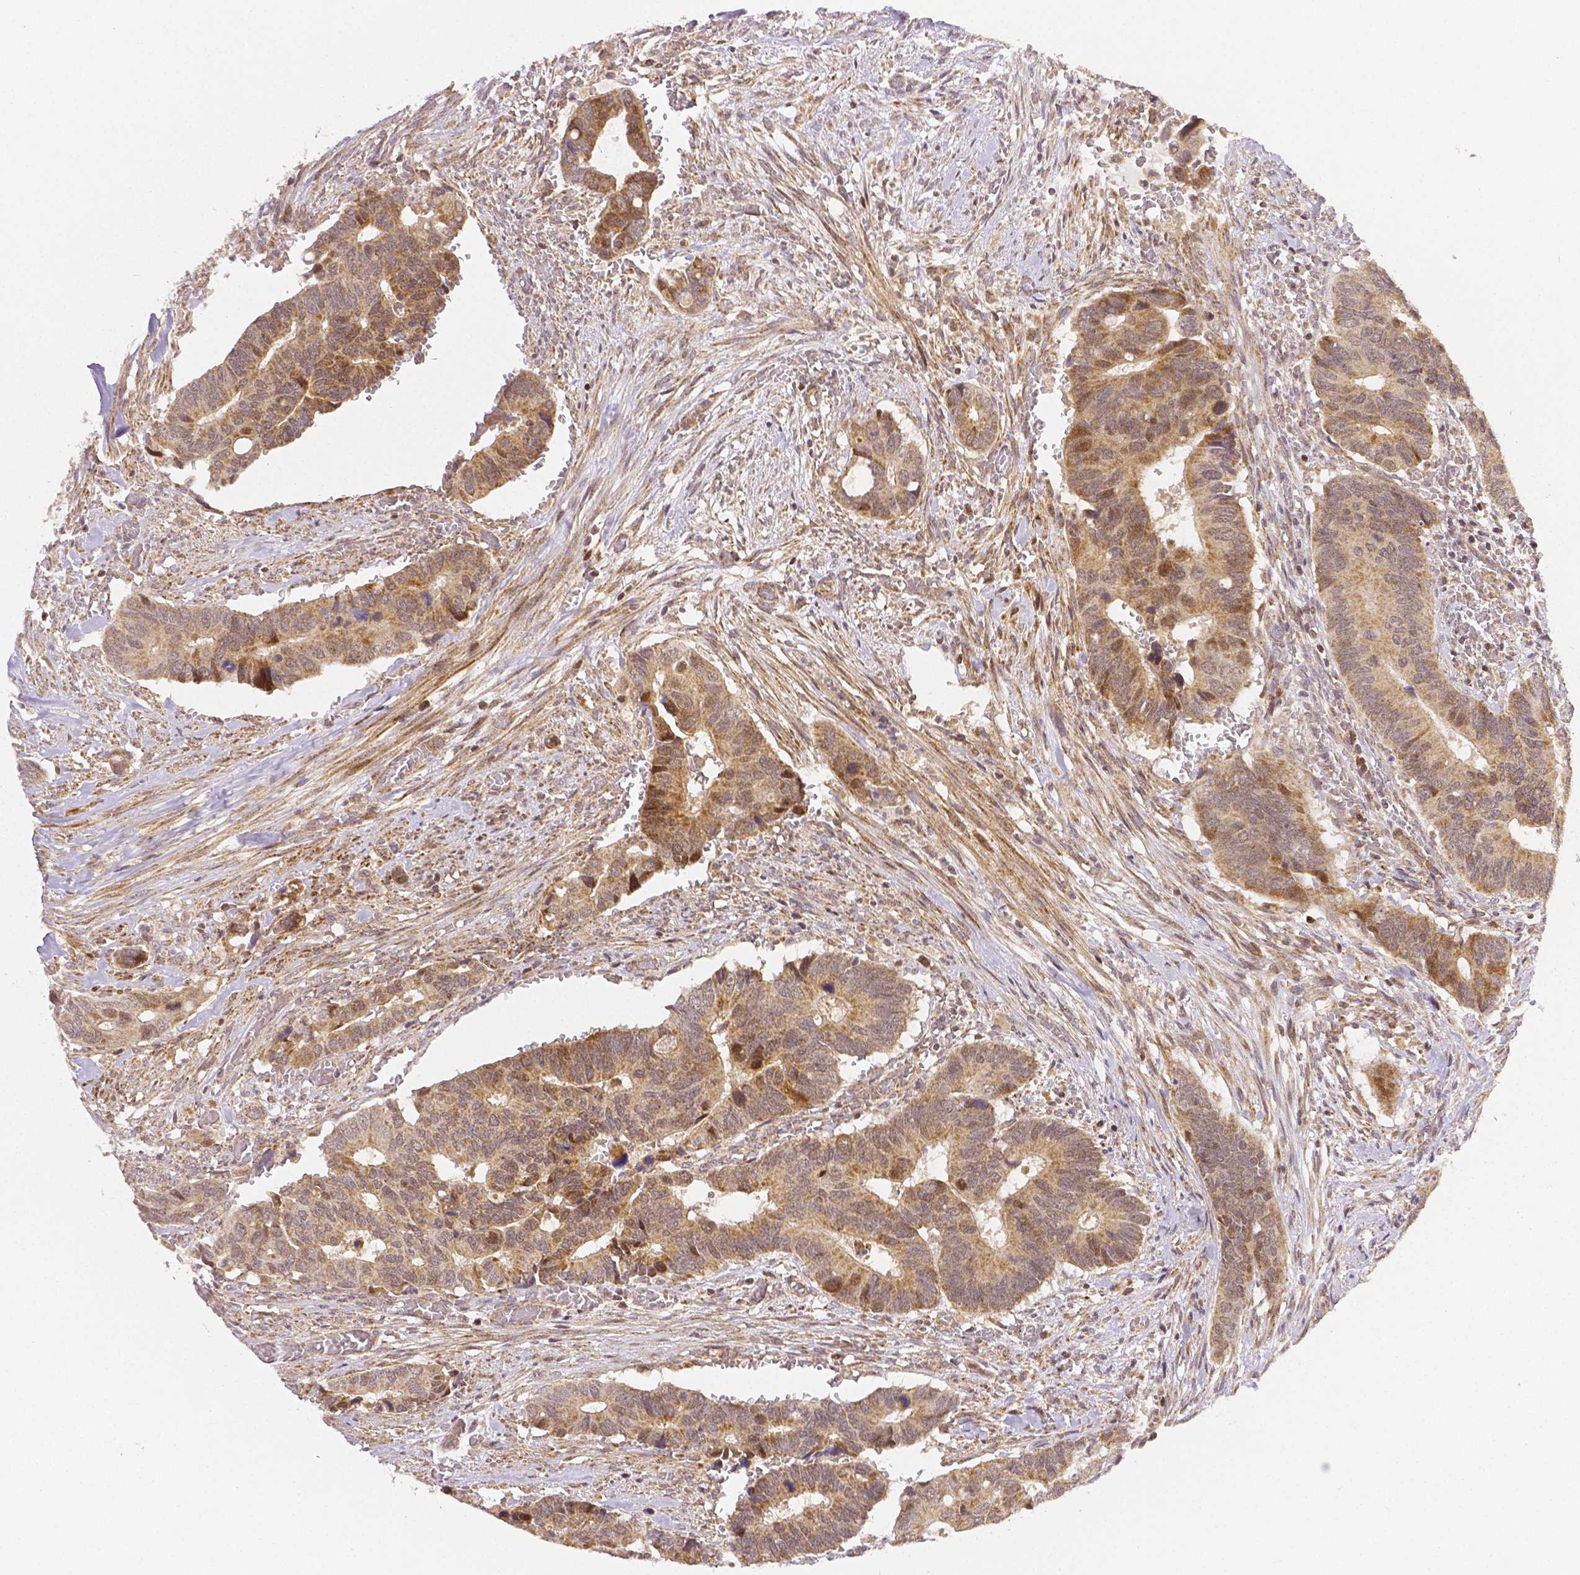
{"staining": {"intensity": "moderate", "quantity": ">75%", "location": "cytoplasmic/membranous,nuclear"}, "tissue": "colorectal cancer", "cell_type": "Tumor cells", "image_type": "cancer", "snomed": [{"axis": "morphology", "description": "Adenocarcinoma, NOS"}, {"axis": "topography", "description": "Colon"}], "caption": "This is an image of IHC staining of colorectal cancer, which shows moderate positivity in the cytoplasmic/membranous and nuclear of tumor cells.", "gene": "RHOT1", "patient": {"sex": "male", "age": 49}}